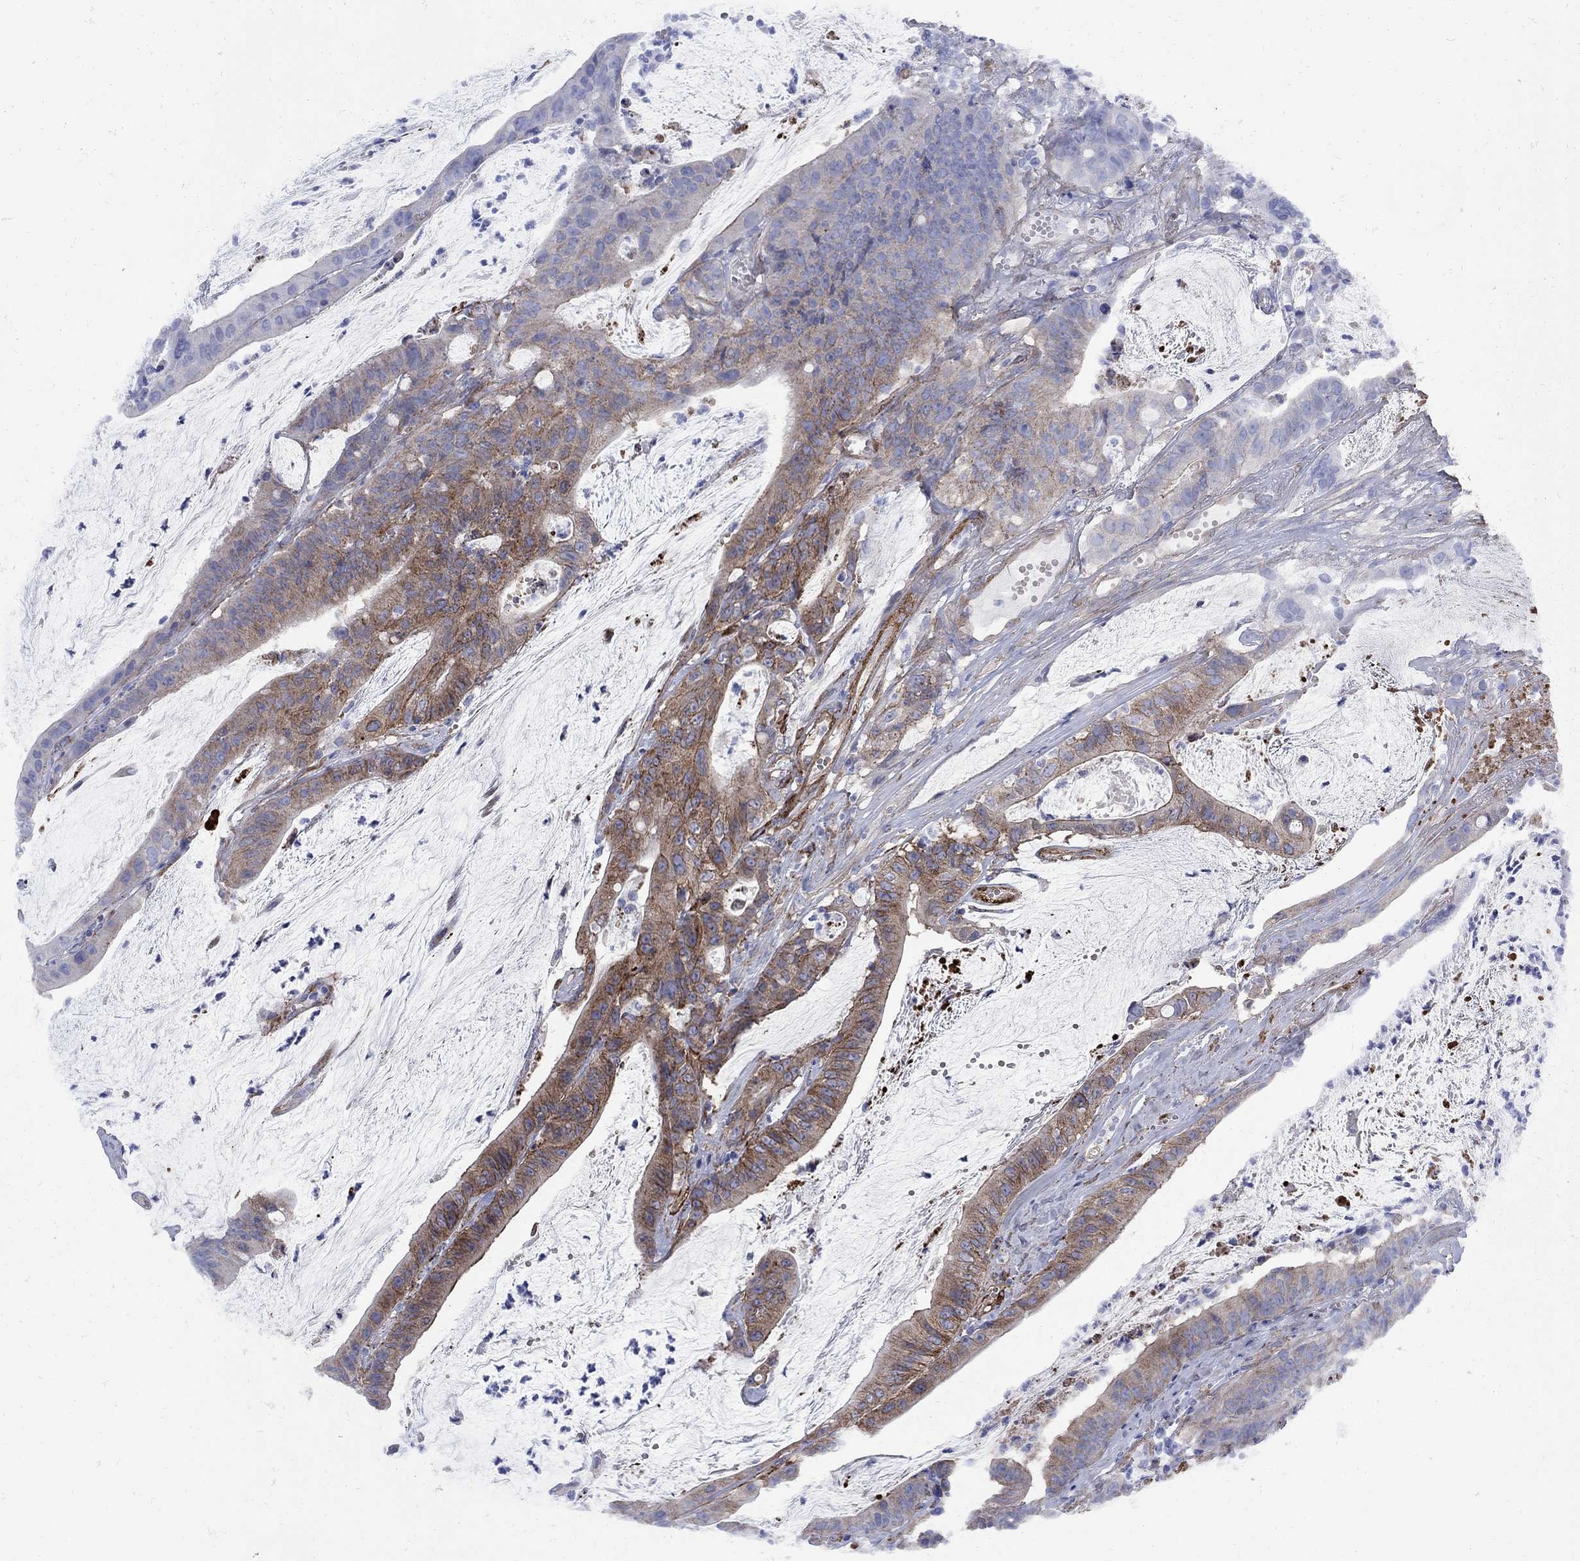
{"staining": {"intensity": "moderate", "quantity": "25%-75%", "location": "cytoplasmic/membranous"}, "tissue": "colorectal cancer", "cell_type": "Tumor cells", "image_type": "cancer", "snomed": [{"axis": "morphology", "description": "Adenocarcinoma, NOS"}, {"axis": "topography", "description": "Colon"}], "caption": "Colorectal cancer stained for a protein (brown) demonstrates moderate cytoplasmic/membranous positive positivity in approximately 25%-75% of tumor cells.", "gene": "SEPTIN8", "patient": {"sex": "female", "age": 69}}